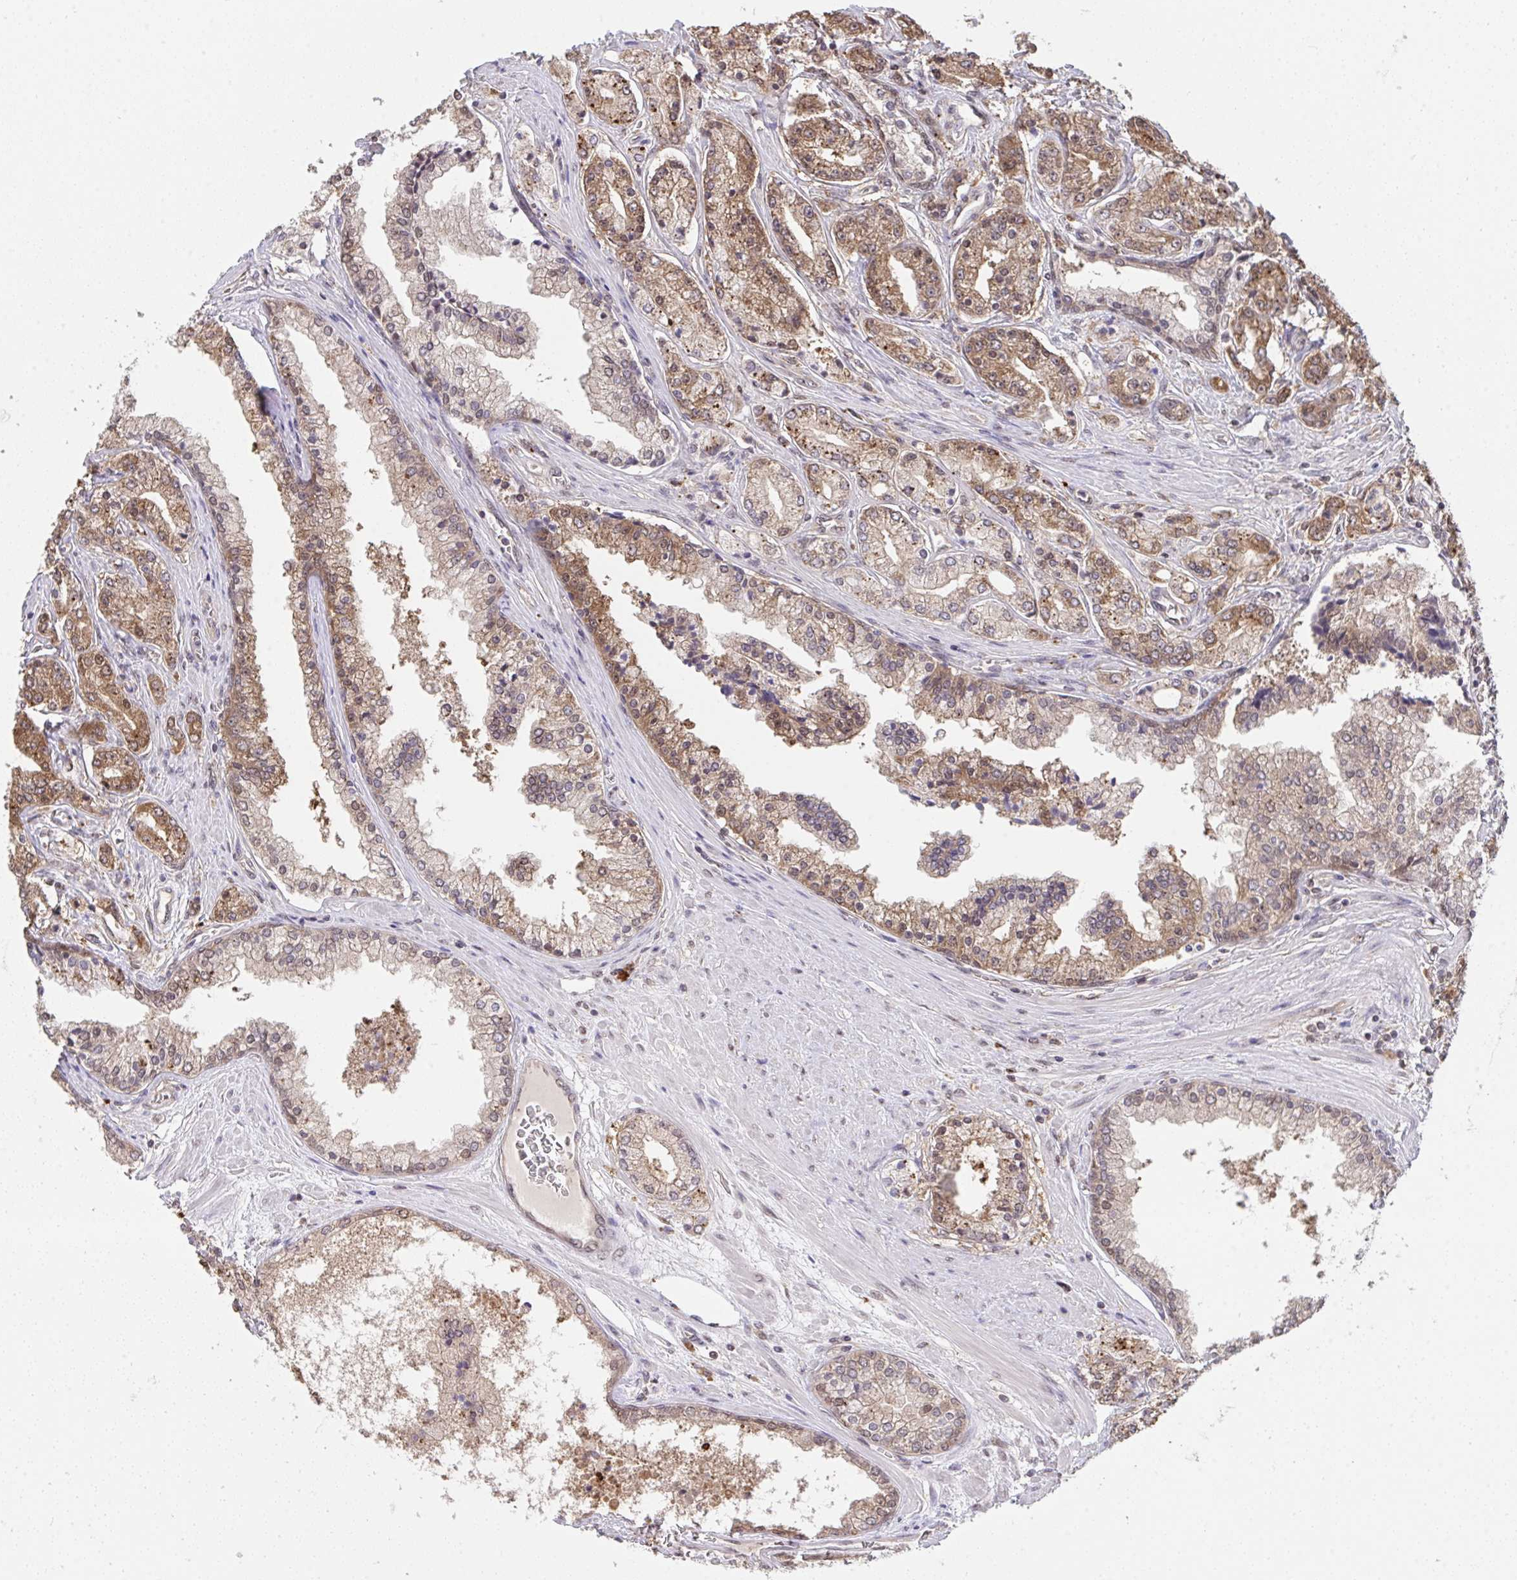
{"staining": {"intensity": "moderate", "quantity": "25%-75%", "location": "cytoplasmic/membranous"}, "tissue": "prostate cancer", "cell_type": "Tumor cells", "image_type": "cancer", "snomed": [{"axis": "morphology", "description": "Adenocarcinoma, High grade"}, {"axis": "topography", "description": "Prostate"}], "caption": "Moderate cytoplasmic/membranous positivity for a protein is present in approximately 25%-75% of tumor cells of high-grade adenocarcinoma (prostate) using immunohistochemistry.", "gene": "C12orf57", "patient": {"sex": "male", "age": 66}}